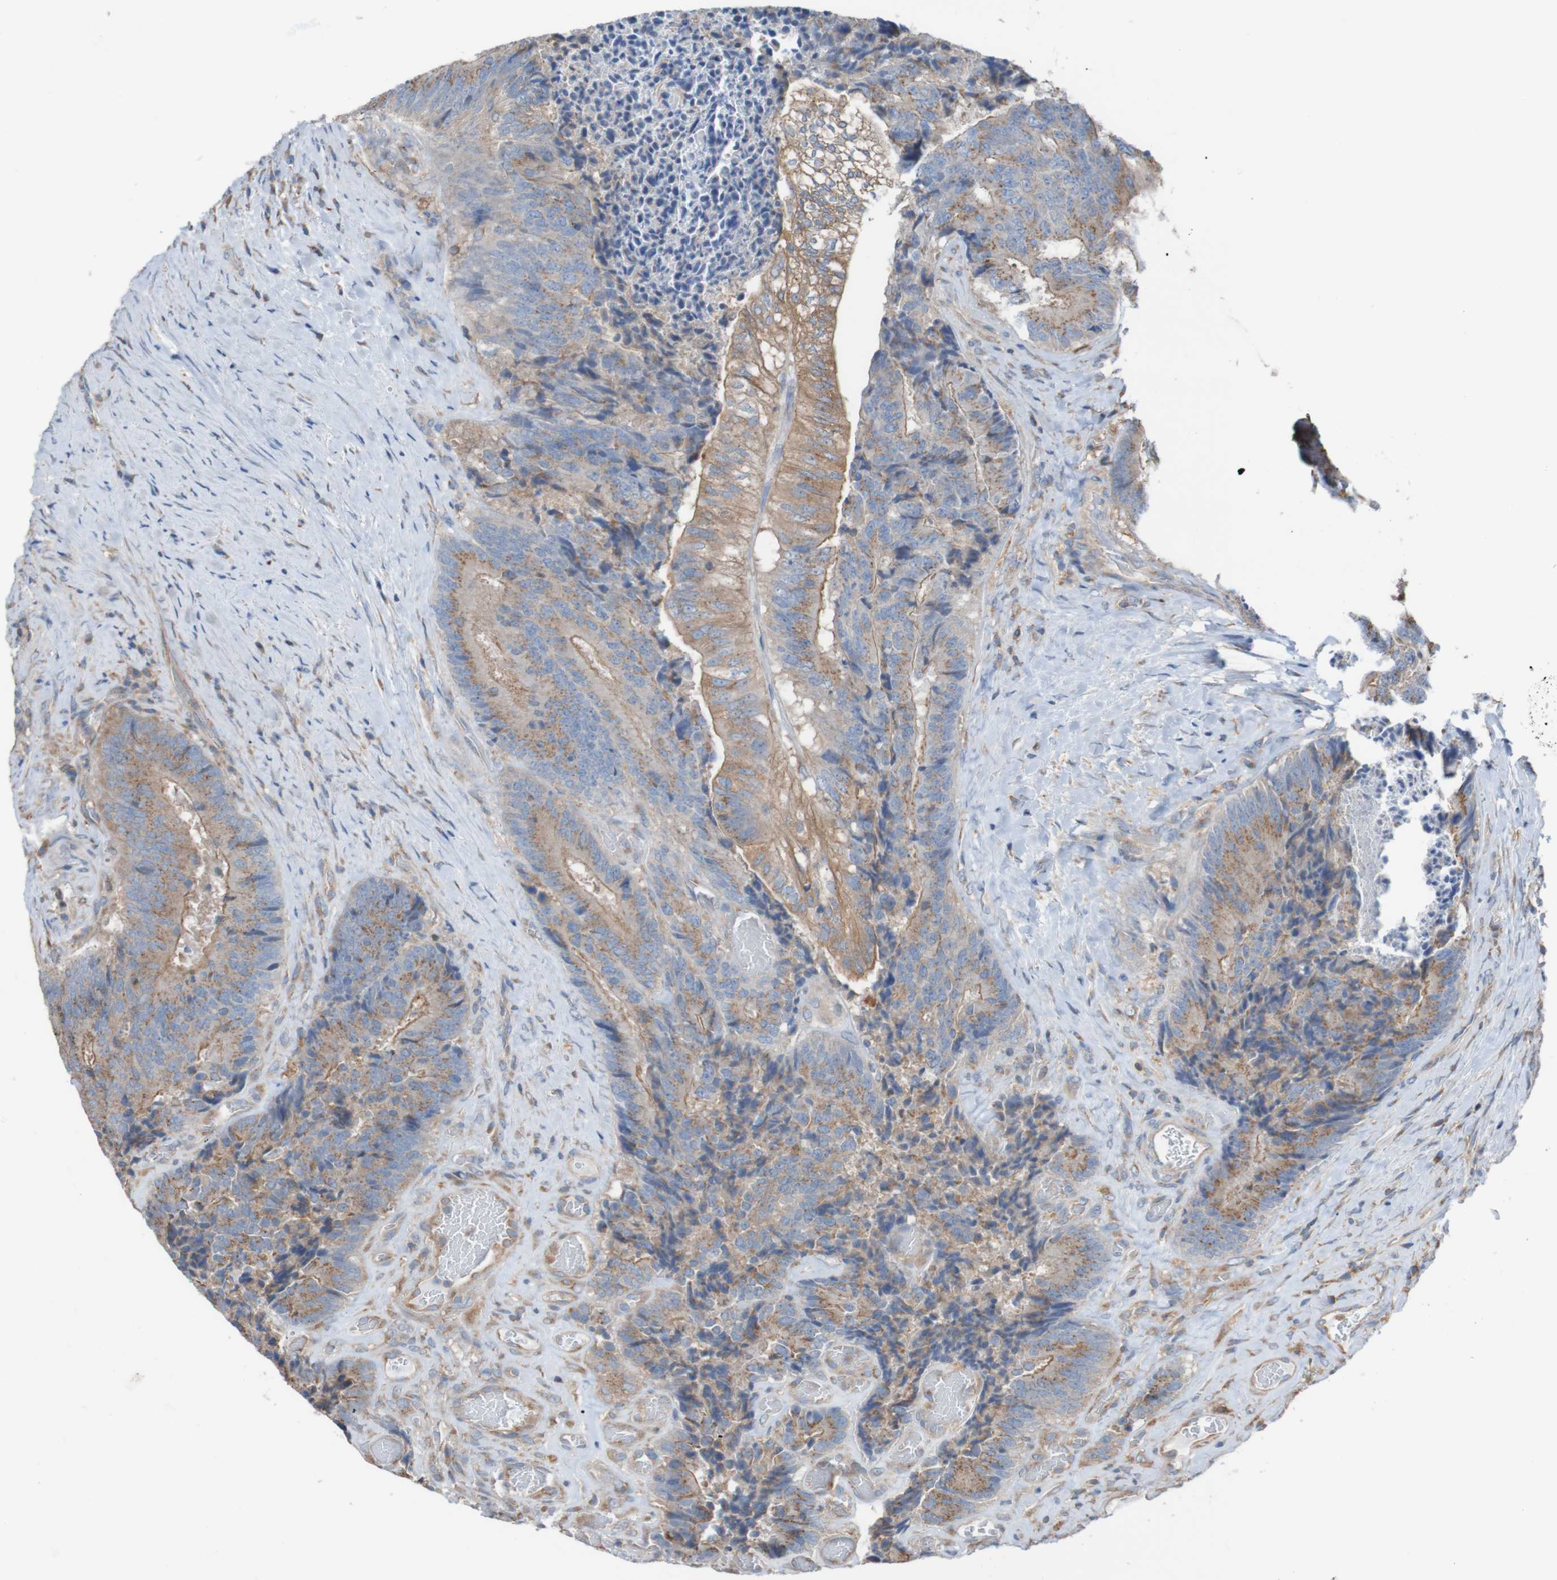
{"staining": {"intensity": "moderate", "quantity": ">75%", "location": "cytoplasmic/membranous"}, "tissue": "colorectal cancer", "cell_type": "Tumor cells", "image_type": "cancer", "snomed": [{"axis": "morphology", "description": "Adenocarcinoma, NOS"}, {"axis": "topography", "description": "Rectum"}], "caption": "A micrograph of adenocarcinoma (colorectal) stained for a protein reveals moderate cytoplasmic/membranous brown staining in tumor cells.", "gene": "MINAR1", "patient": {"sex": "male", "age": 72}}